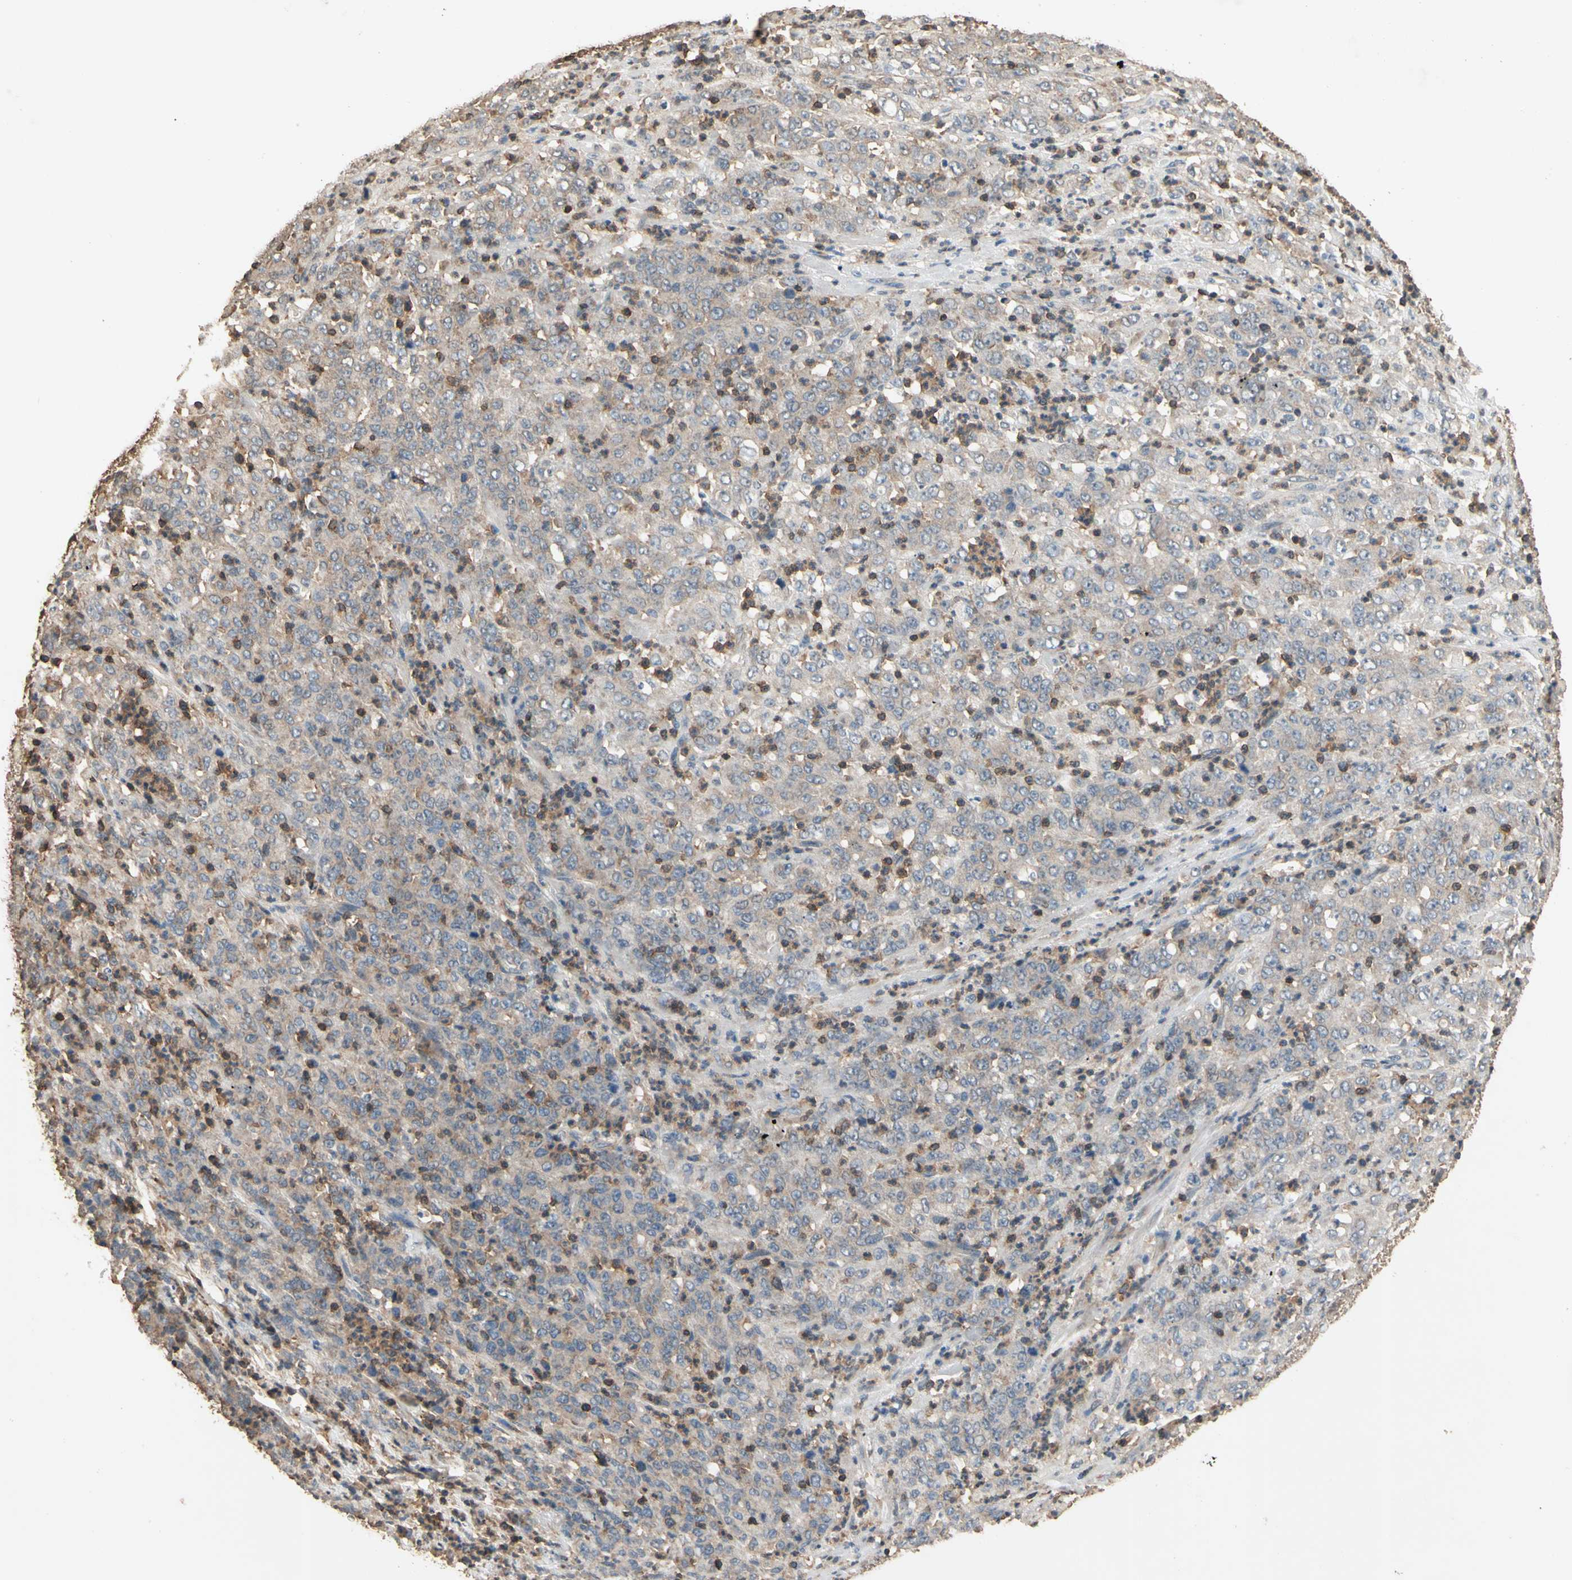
{"staining": {"intensity": "weak", "quantity": "<25%", "location": "cytoplasmic/membranous"}, "tissue": "stomach cancer", "cell_type": "Tumor cells", "image_type": "cancer", "snomed": [{"axis": "morphology", "description": "Adenocarcinoma, NOS"}, {"axis": "topography", "description": "Stomach, lower"}], "caption": "Protein analysis of stomach adenocarcinoma reveals no significant expression in tumor cells.", "gene": "MAP3K10", "patient": {"sex": "female", "age": 71}}